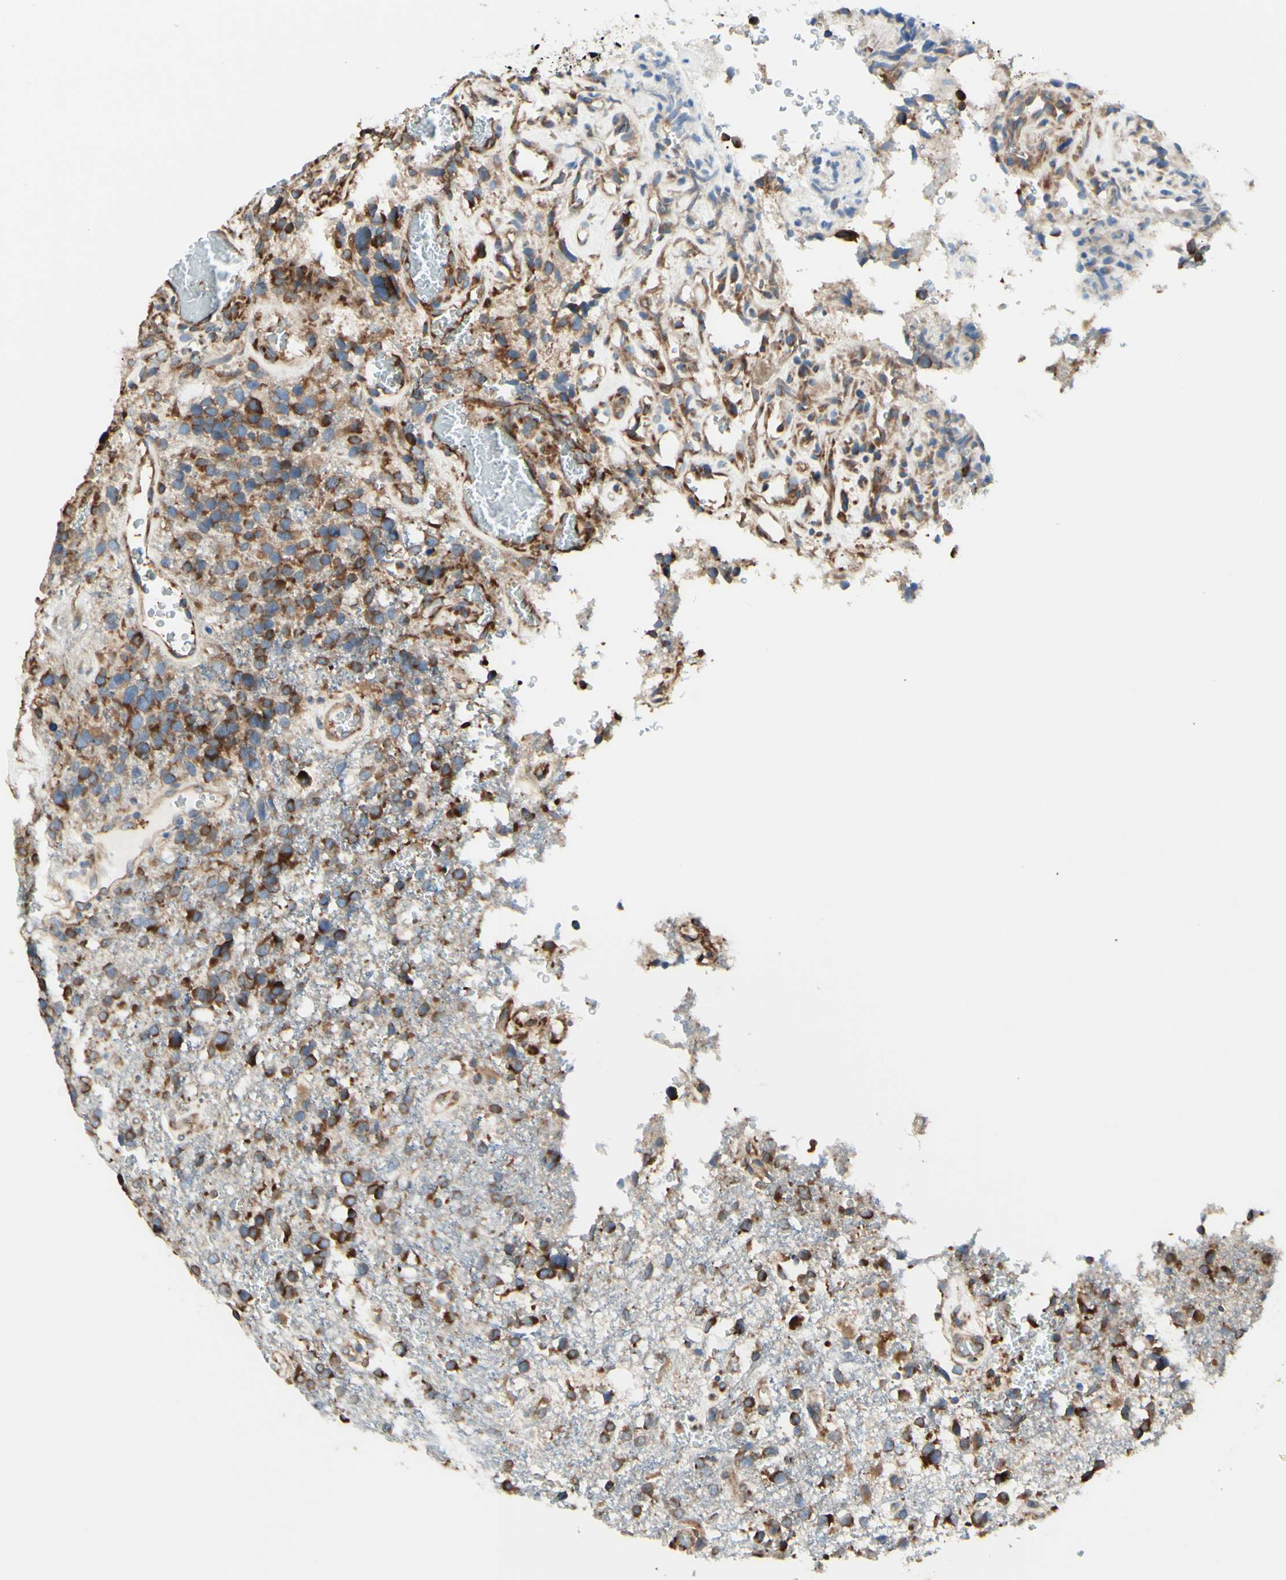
{"staining": {"intensity": "moderate", "quantity": ">75%", "location": "cytoplasmic/membranous"}, "tissue": "glioma", "cell_type": "Tumor cells", "image_type": "cancer", "snomed": [{"axis": "morphology", "description": "Glioma, malignant, High grade"}, {"axis": "topography", "description": "Brain"}], "caption": "An immunohistochemistry (IHC) image of neoplastic tissue is shown. Protein staining in brown labels moderate cytoplasmic/membranous positivity in malignant high-grade glioma within tumor cells. (DAB = brown stain, brightfield microscopy at high magnification).", "gene": "DNAJB11", "patient": {"sex": "female", "age": 58}}